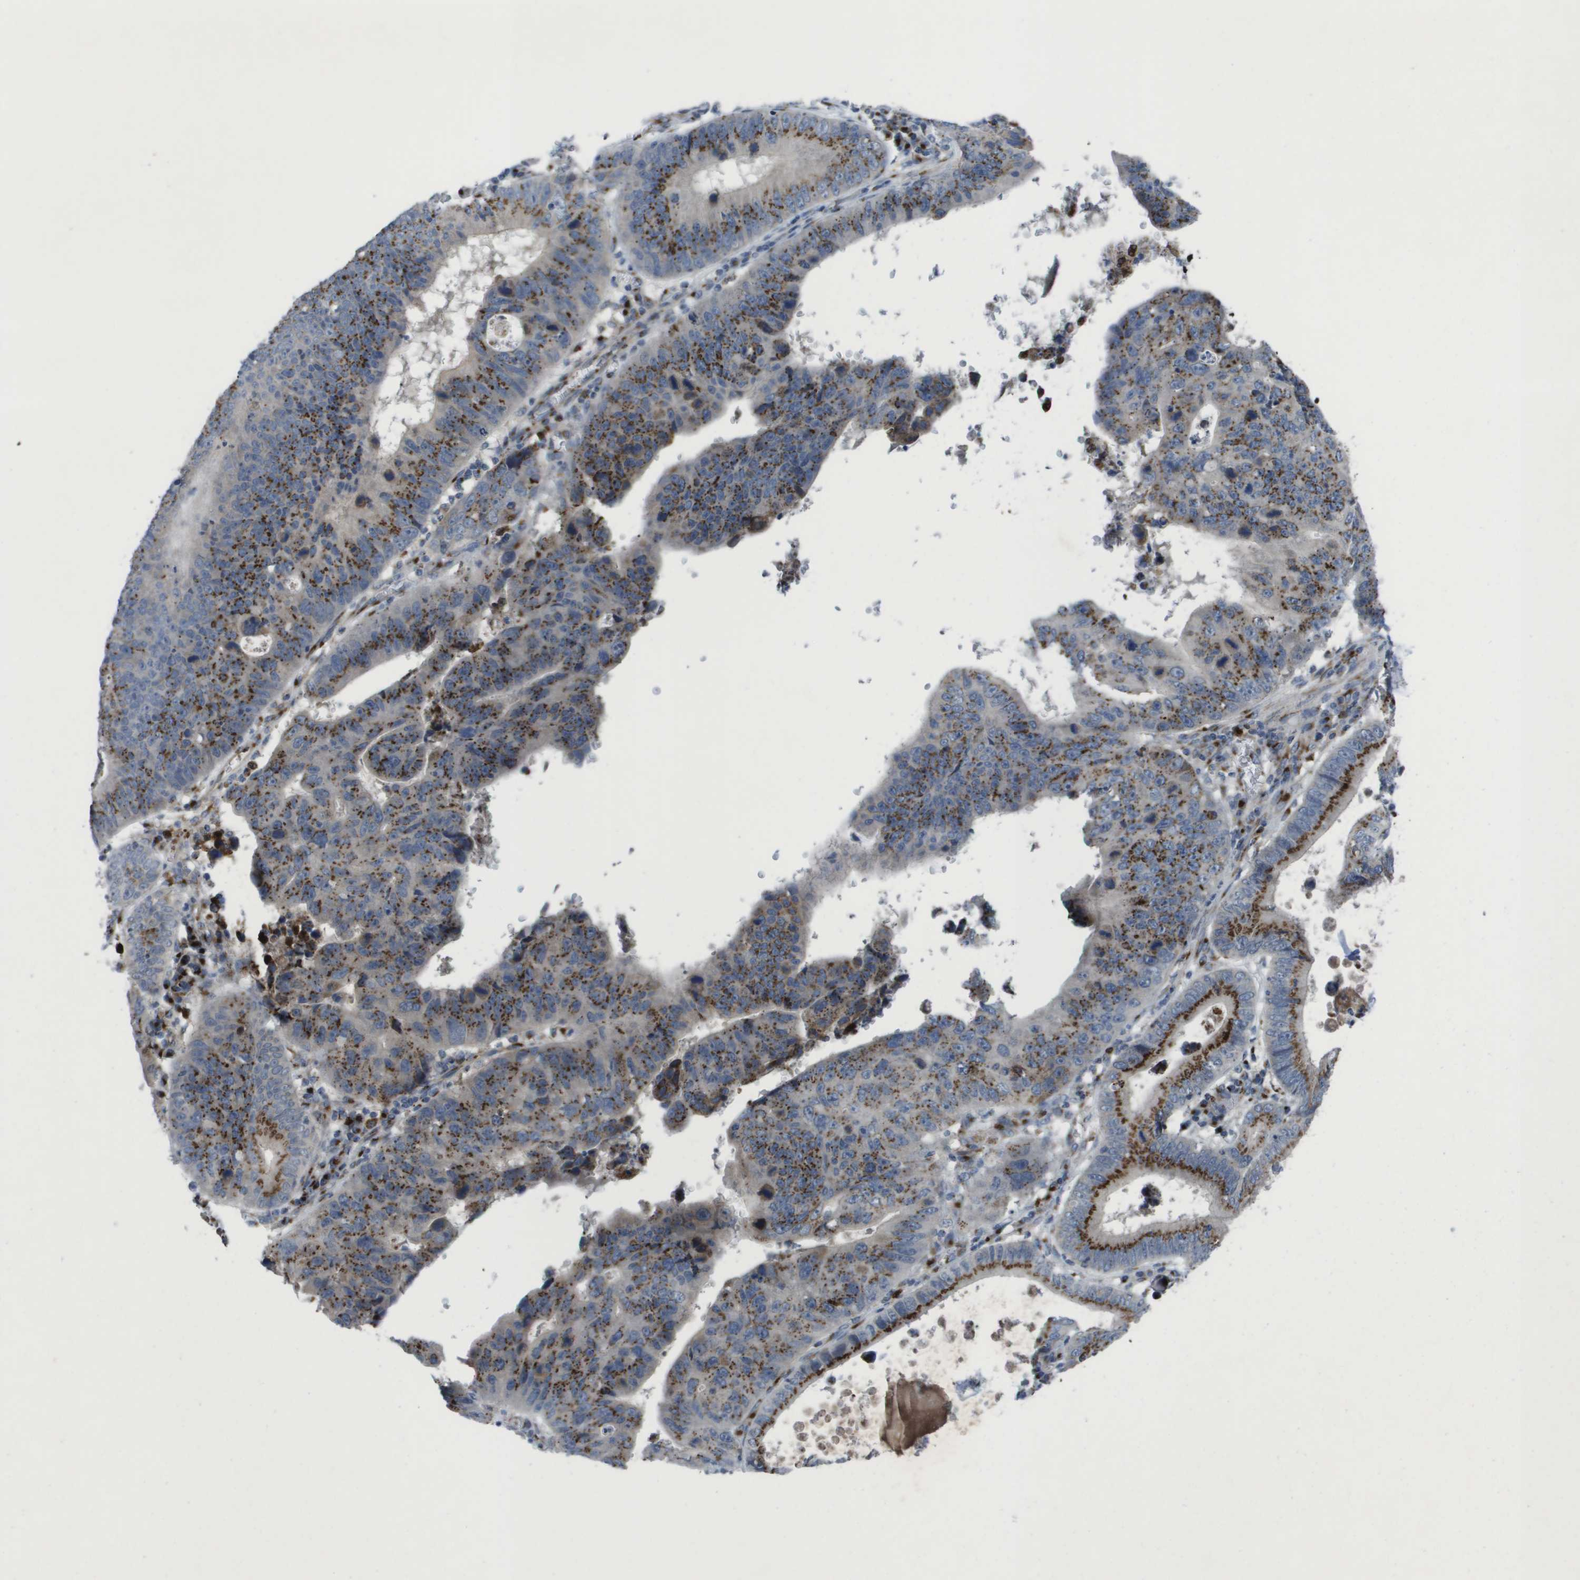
{"staining": {"intensity": "strong", "quantity": ">75%", "location": "cytoplasmic/membranous"}, "tissue": "stomach cancer", "cell_type": "Tumor cells", "image_type": "cancer", "snomed": [{"axis": "morphology", "description": "Adenocarcinoma, NOS"}, {"axis": "topography", "description": "Stomach"}], "caption": "This is an image of immunohistochemistry (IHC) staining of stomach adenocarcinoma, which shows strong expression in the cytoplasmic/membranous of tumor cells.", "gene": "QSOX2", "patient": {"sex": "male", "age": 59}}